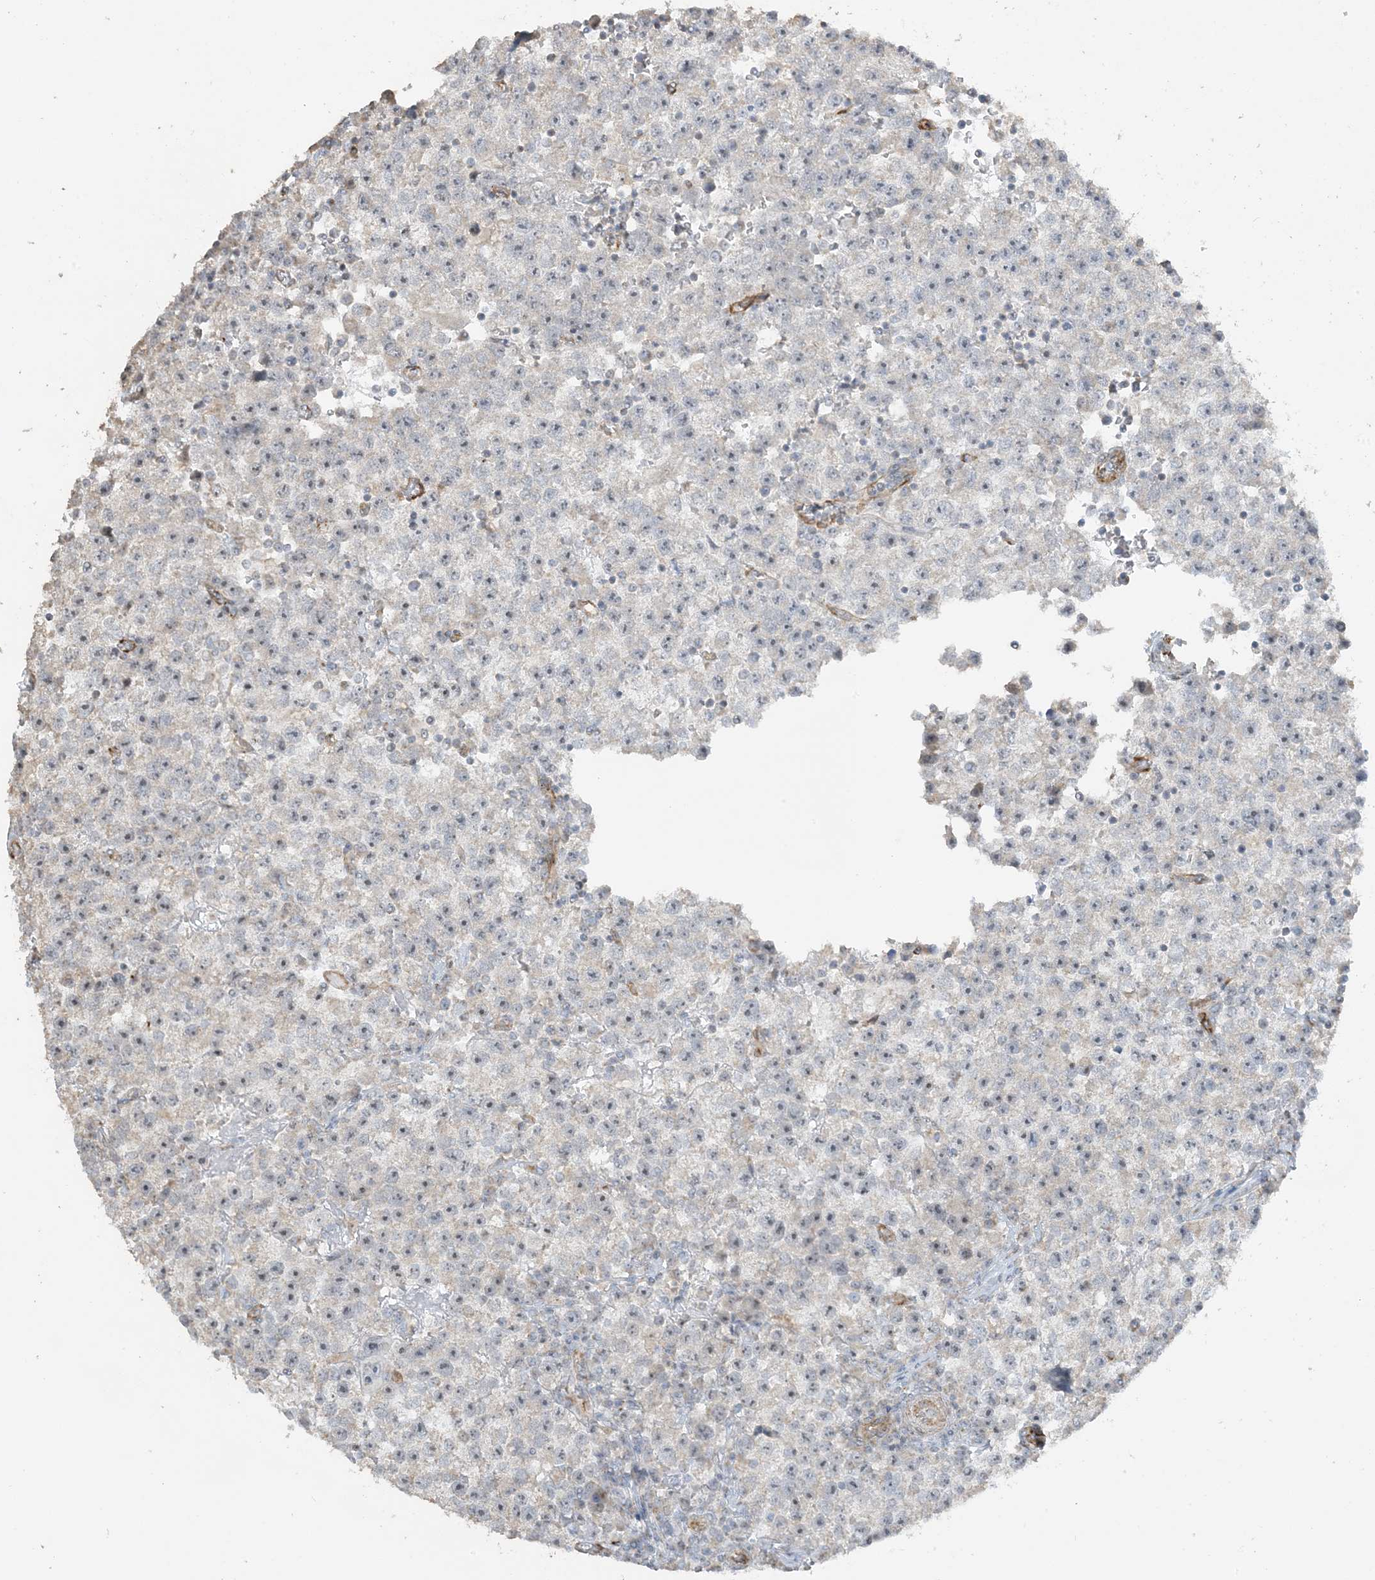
{"staining": {"intensity": "negative", "quantity": "none", "location": "none"}, "tissue": "testis cancer", "cell_type": "Tumor cells", "image_type": "cancer", "snomed": [{"axis": "morphology", "description": "Seminoma, NOS"}, {"axis": "topography", "description": "Testis"}], "caption": "Immunohistochemical staining of testis cancer exhibits no significant staining in tumor cells.", "gene": "AGA", "patient": {"sex": "male", "age": 22}}